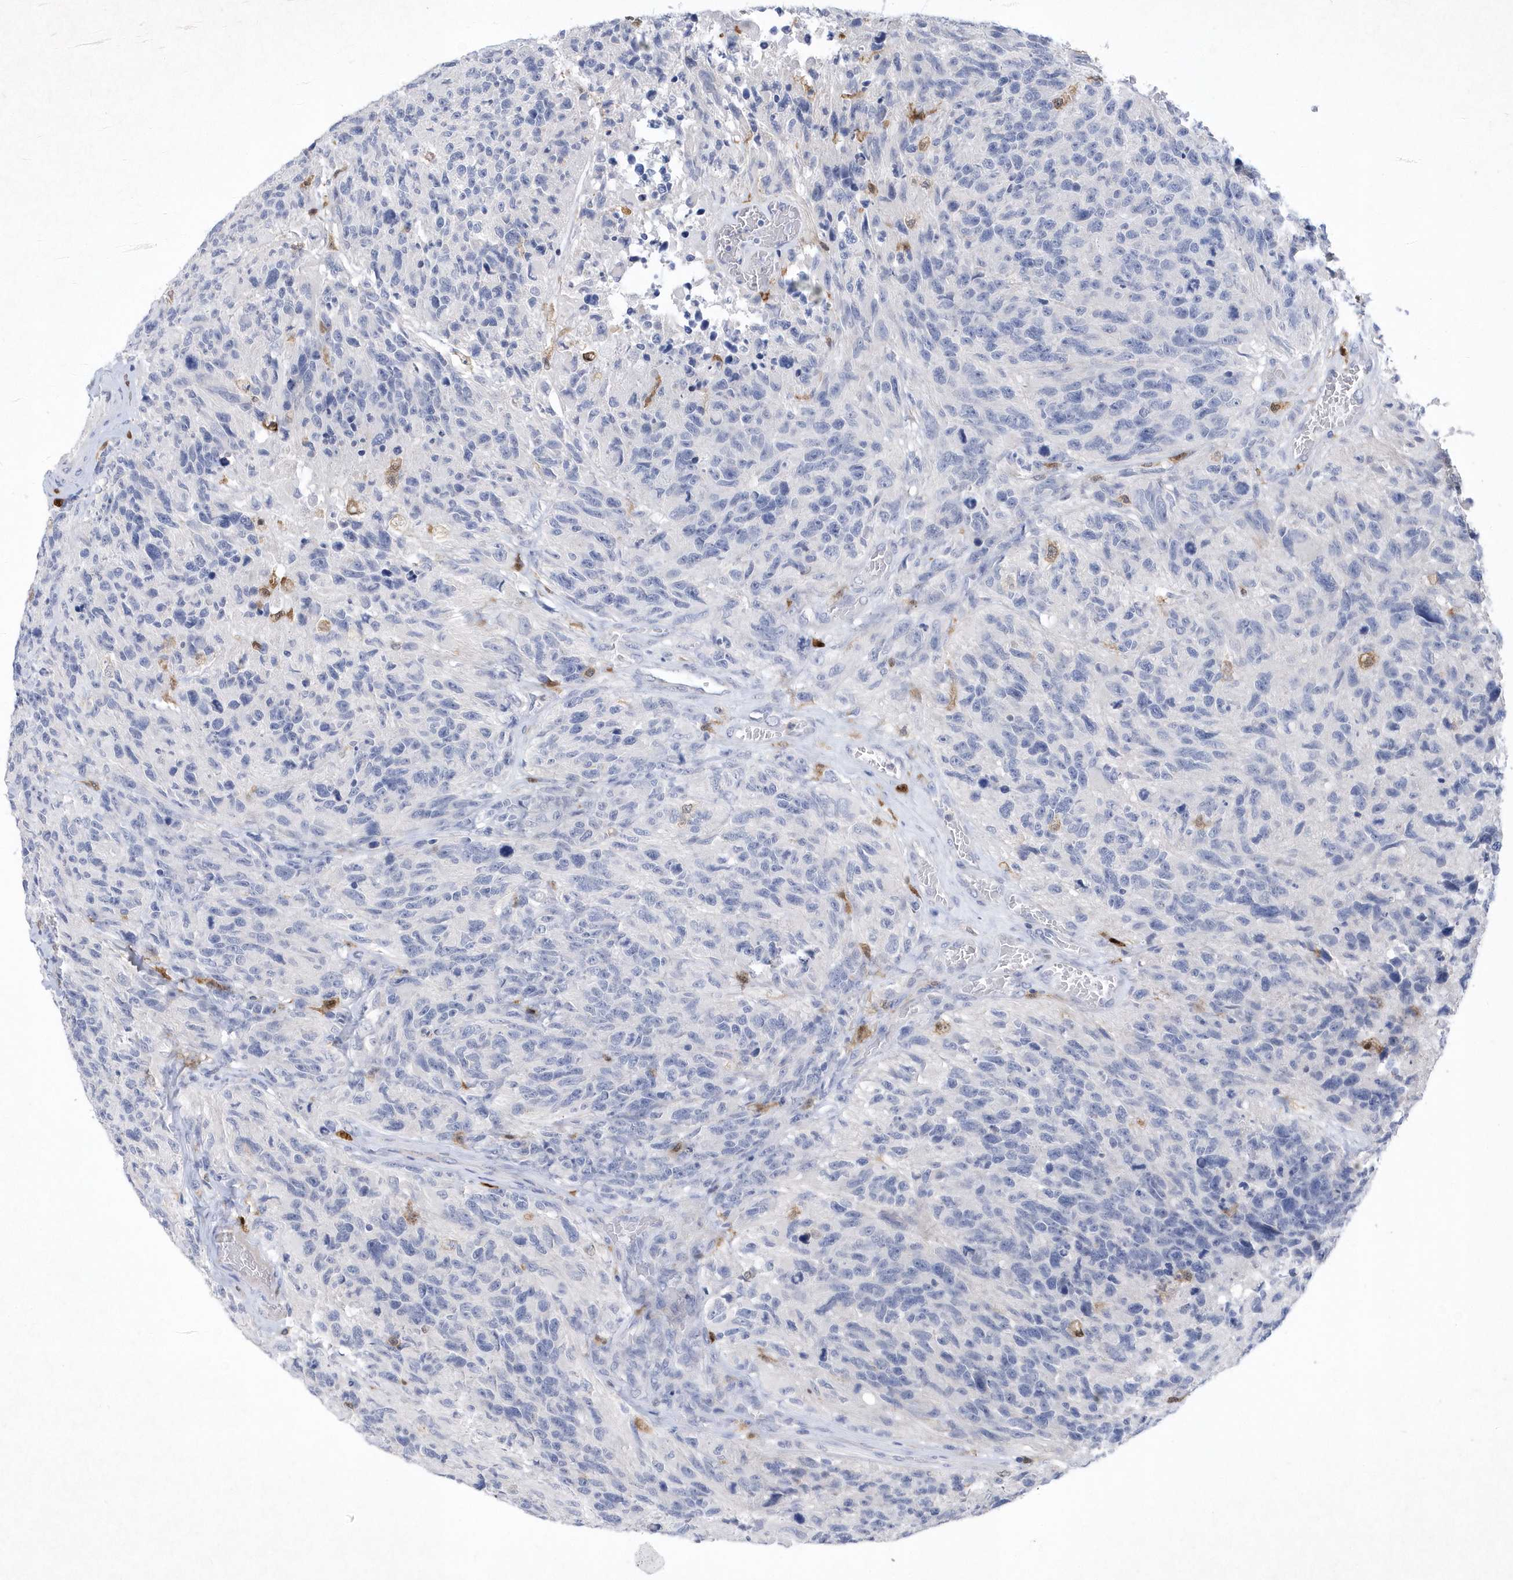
{"staining": {"intensity": "negative", "quantity": "none", "location": "none"}, "tissue": "glioma", "cell_type": "Tumor cells", "image_type": "cancer", "snomed": [{"axis": "morphology", "description": "Glioma, malignant, High grade"}, {"axis": "topography", "description": "Brain"}], "caption": "Immunohistochemistry (IHC) micrograph of neoplastic tissue: human malignant glioma (high-grade) stained with DAB demonstrates no significant protein expression in tumor cells.", "gene": "BHLHA15", "patient": {"sex": "male", "age": 69}}